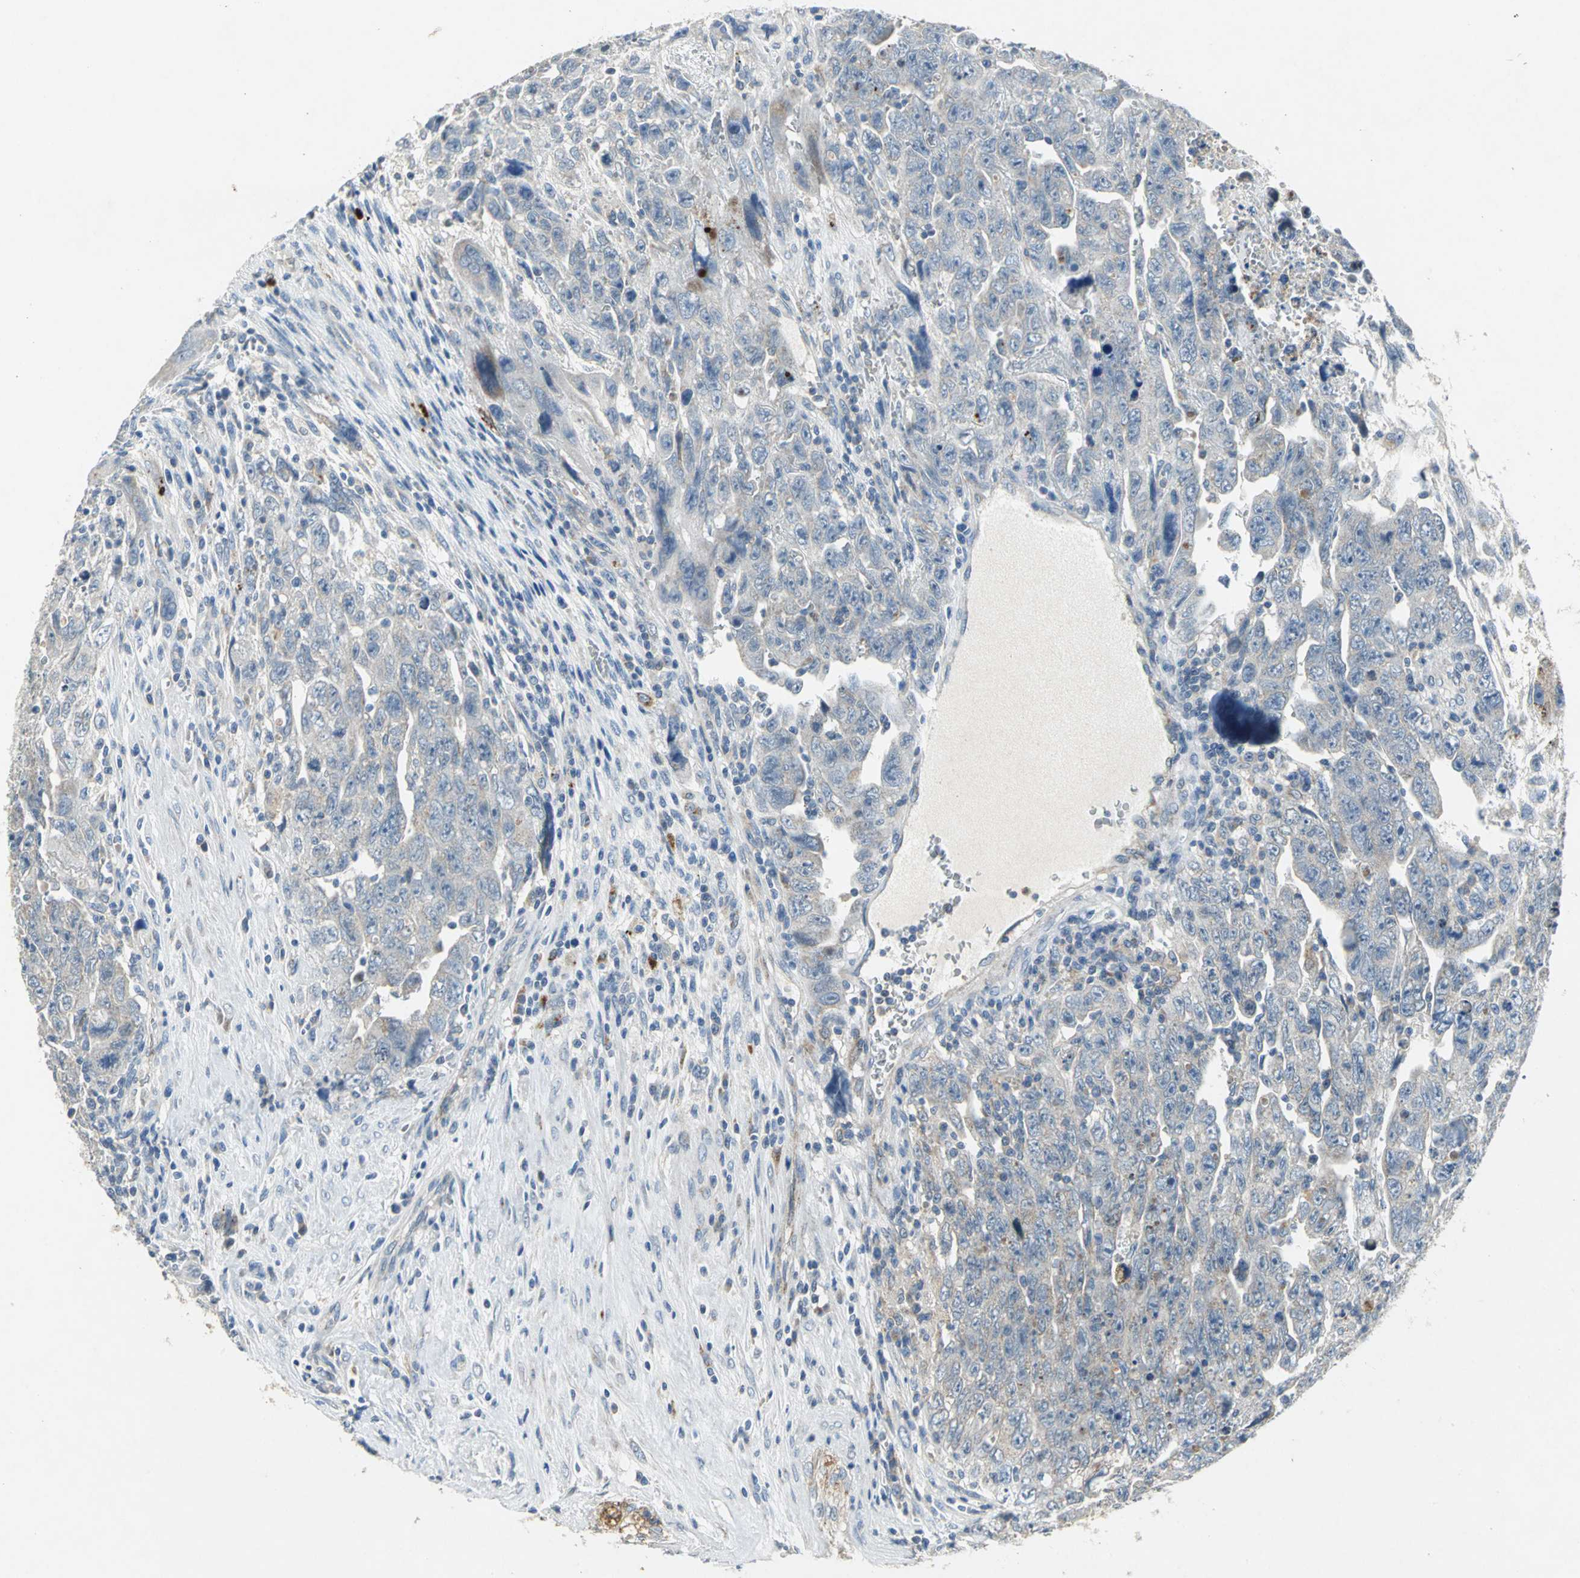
{"staining": {"intensity": "weak", "quantity": "<25%", "location": "cytoplasmic/membranous"}, "tissue": "testis cancer", "cell_type": "Tumor cells", "image_type": "cancer", "snomed": [{"axis": "morphology", "description": "Carcinoma, Embryonal, NOS"}, {"axis": "topography", "description": "Testis"}], "caption": "Immunohistochemistry (IHC) of testis cancer shows no staining in tumor cells.", "gene": "SPPL2B", "patient": {"sex": "male", "age": 28}}